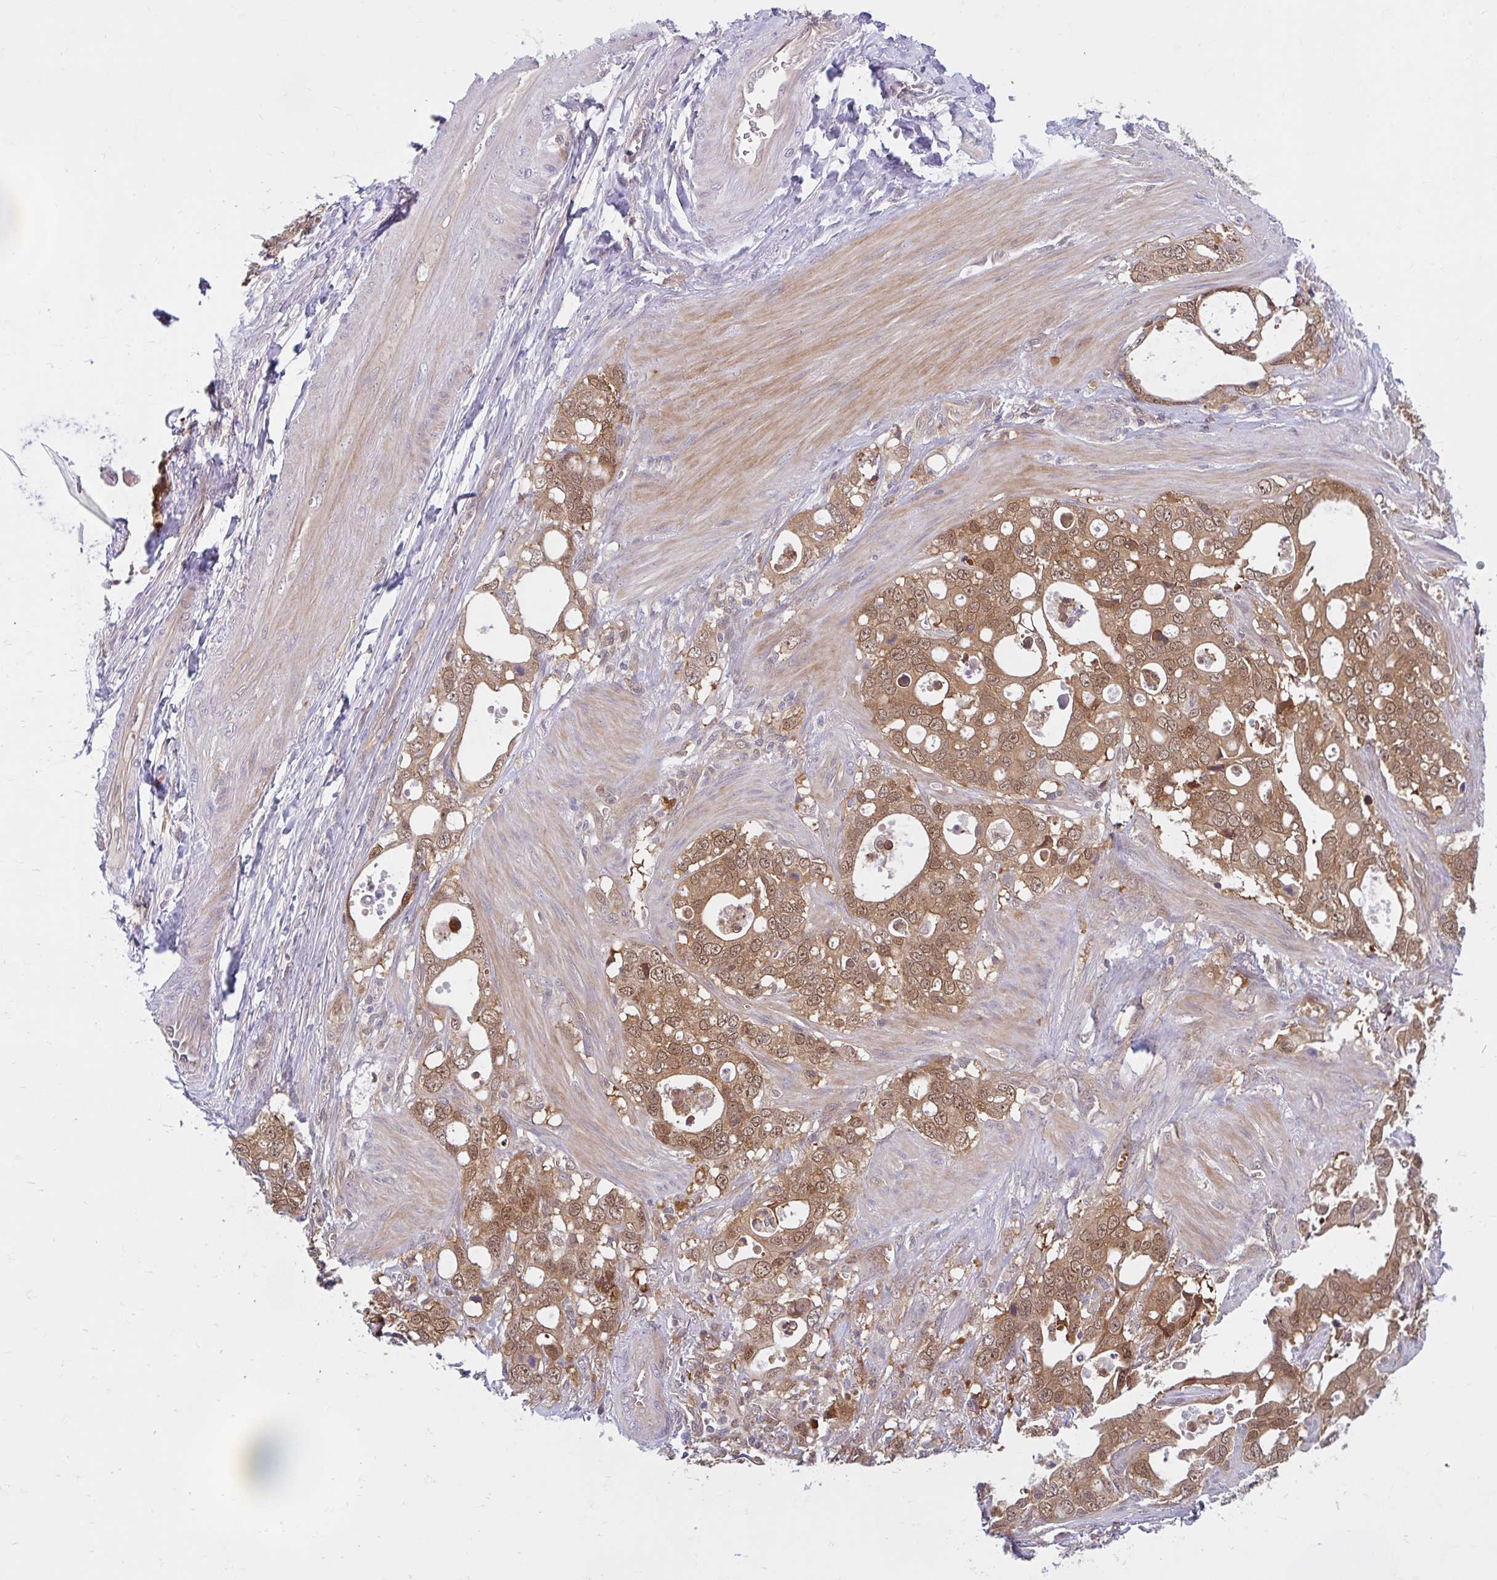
{"staining": {"intensity": "moderate", "quantity": ">75%", "location": "cytoplasmic/membranous,nuclear"}, "tissue": "stomach cancer", "cell_type": "Tumor cells", "image_type": "cancer", "snomed": [{"axis": "morphology", "description": "Adenocarcinoma, NOS"}, {"axis": "topography", "description": "Stomach, upper"}], "caption": "This is a histology image of immunohistochemistry staining of stomach adenocarcinoma, which shows moderate staining in the cytoplasmic/membranous and nuclear of tumor cells.", "gene": "HMBS", "patient": {"sex": "male", "age": 74}}